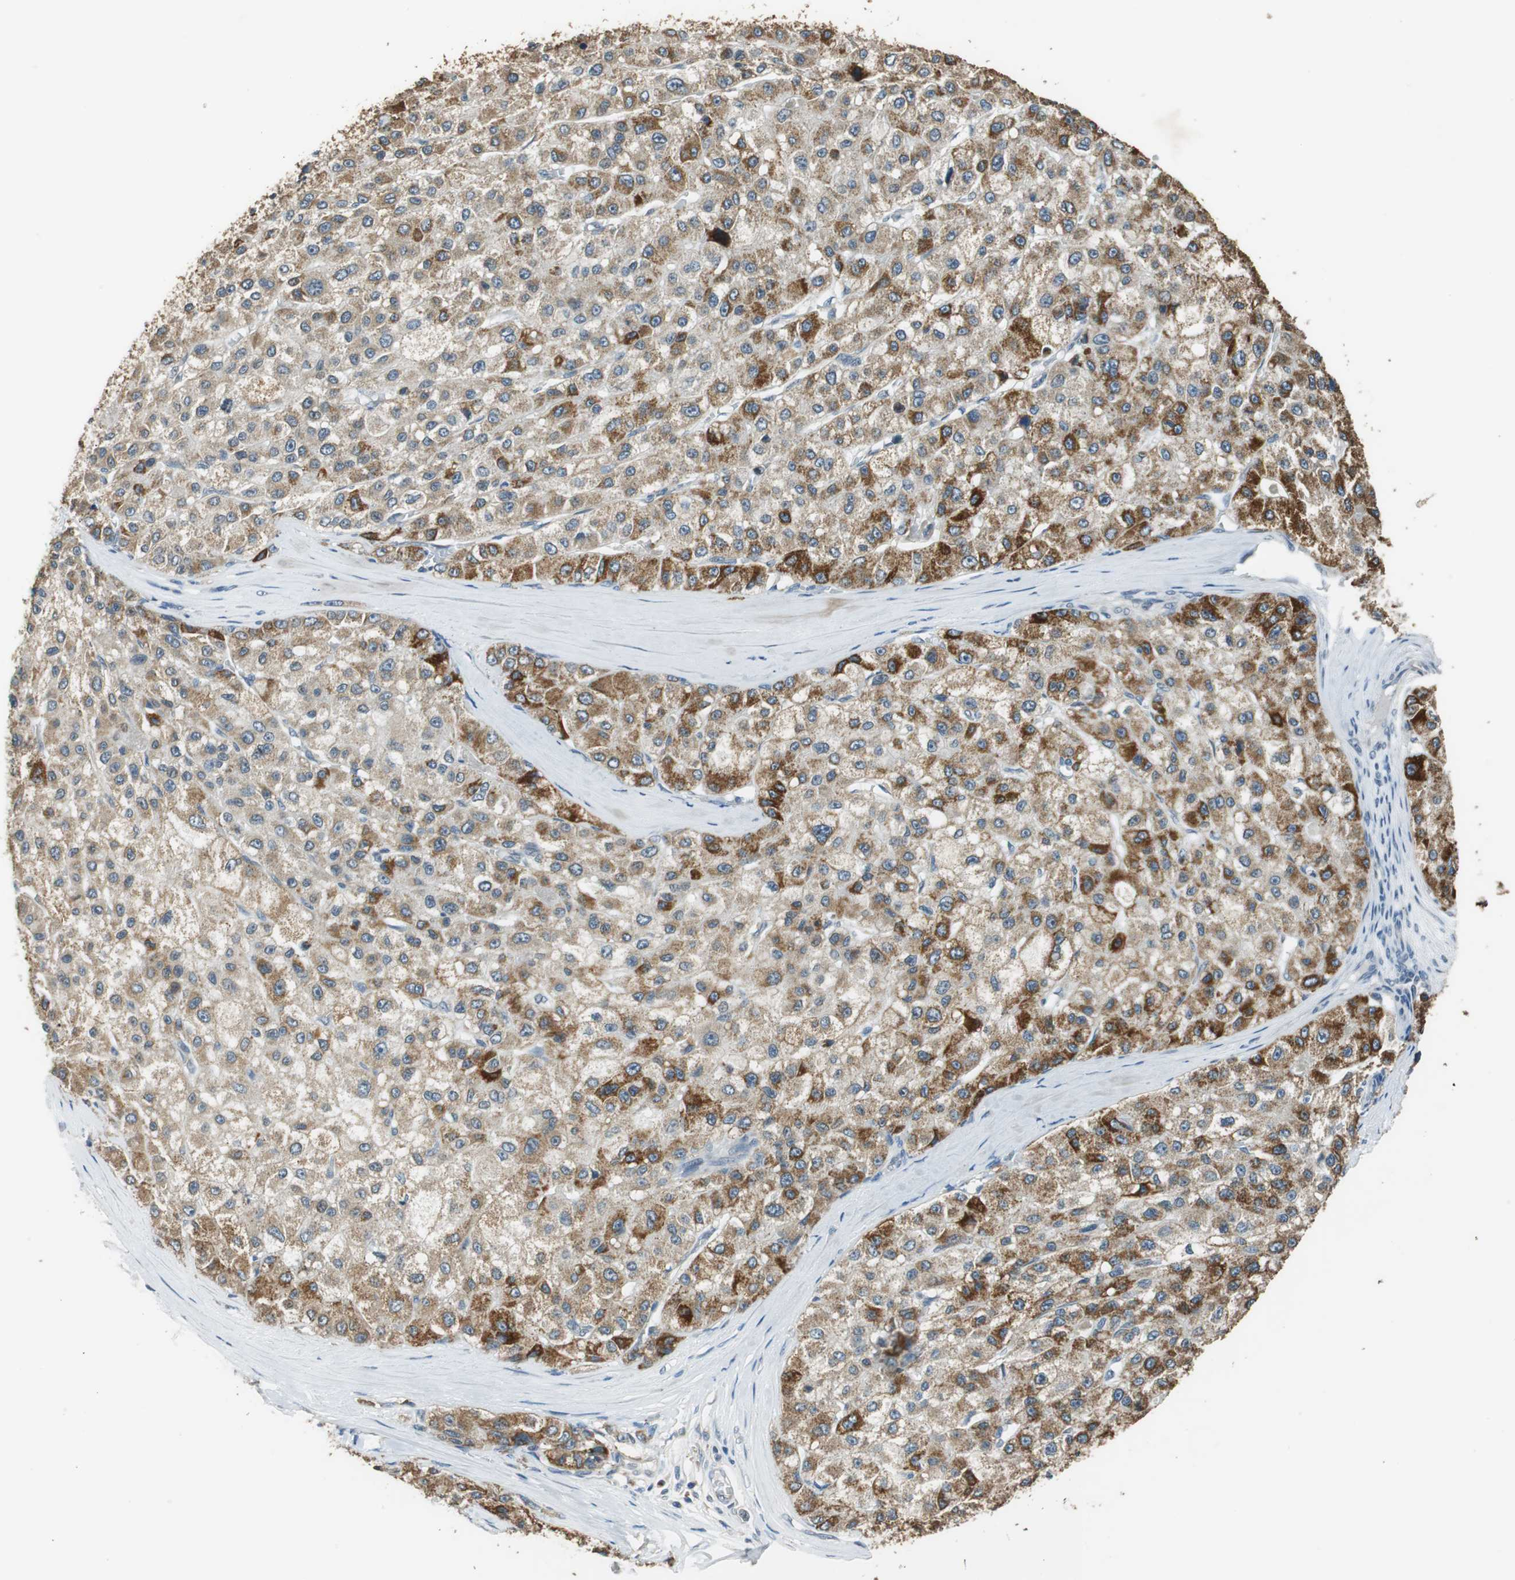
{"staining": {"intensity": "strong", "quantity": ">75%", "location": "cytoplasmic/membranous"}, "tissue": "liver cancer", "cell_type": "Tumor cells", "image_type": "cancer", "snomed": [{"axis": "morphology", "description": "Carcinoma, Hepatocellular, NOS"}, {"axis": "topography", "description": "Liver"}], "caption": "Protein expression analysis of human hepatocellular carcinoma (liver) reveals strong cytoplasmic/membranous positivity in approximately >75% of tumor cells. (DAB IHC, brown staining for protein, blue staining for nuclei).", "gene": "ALDH4A1", "patient": {"sex": "male", "age": 80}}